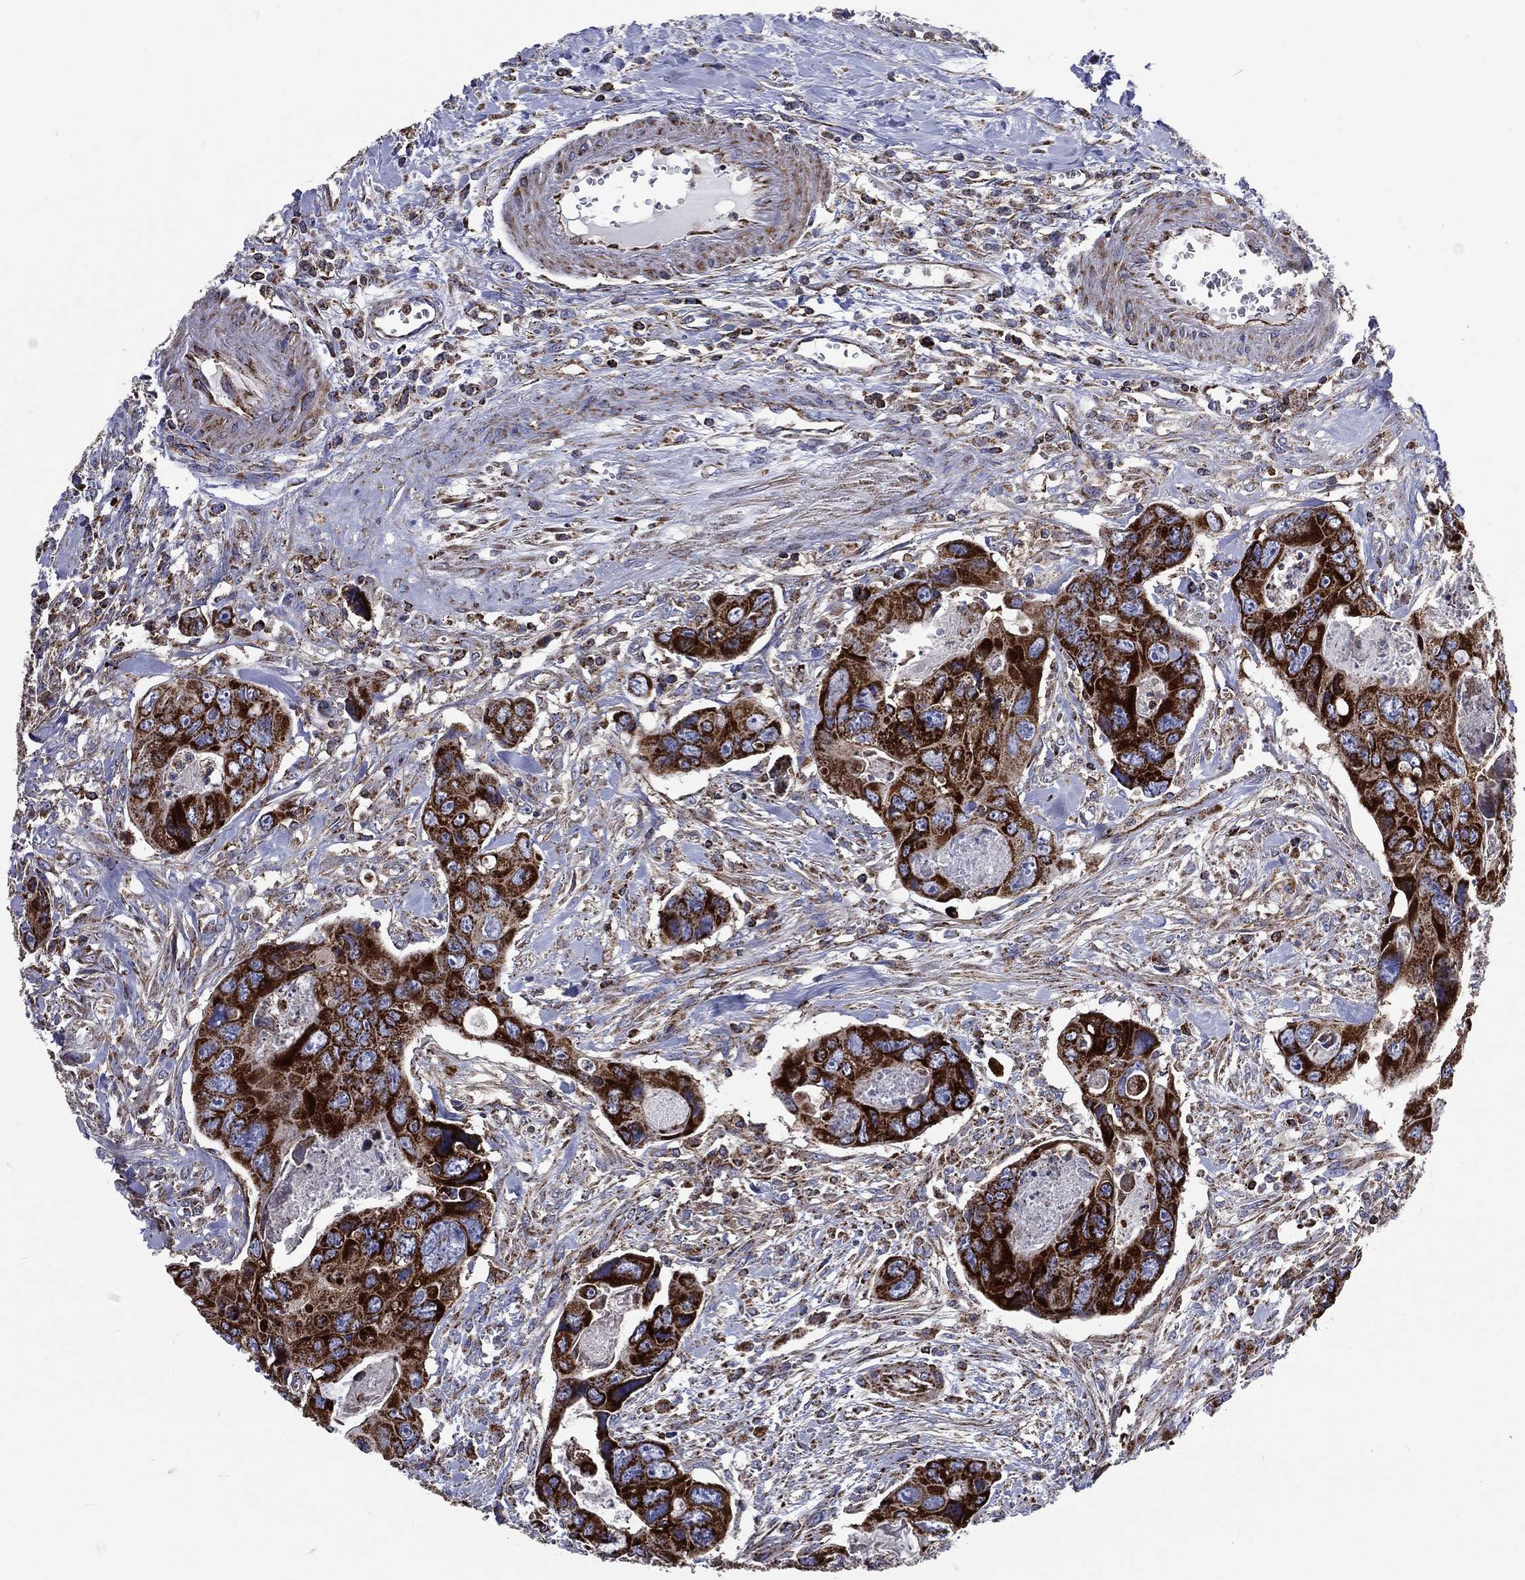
{"staining": {"intensity": "strong", "quantity": ">75%", "location": "cytoplasmic/membranous"}, "tissue": "colorectal cancer", "cell_type": "Tumor cells", "image_type": "cancer", "snomed": [{"axis": "morphology", "description": "Adenocarcinoma, NOS"}, {"axis": "topography", "description": "Rectum"}], "caption": "IHC of human adenocarcinoma (colorectal) demonstrates high levels of strong cytoplasmic/membranous expression in approximately >75% of tumor cells.", "gene": "ANKRD37", "patient": {"sex": "male", "age": 62}}